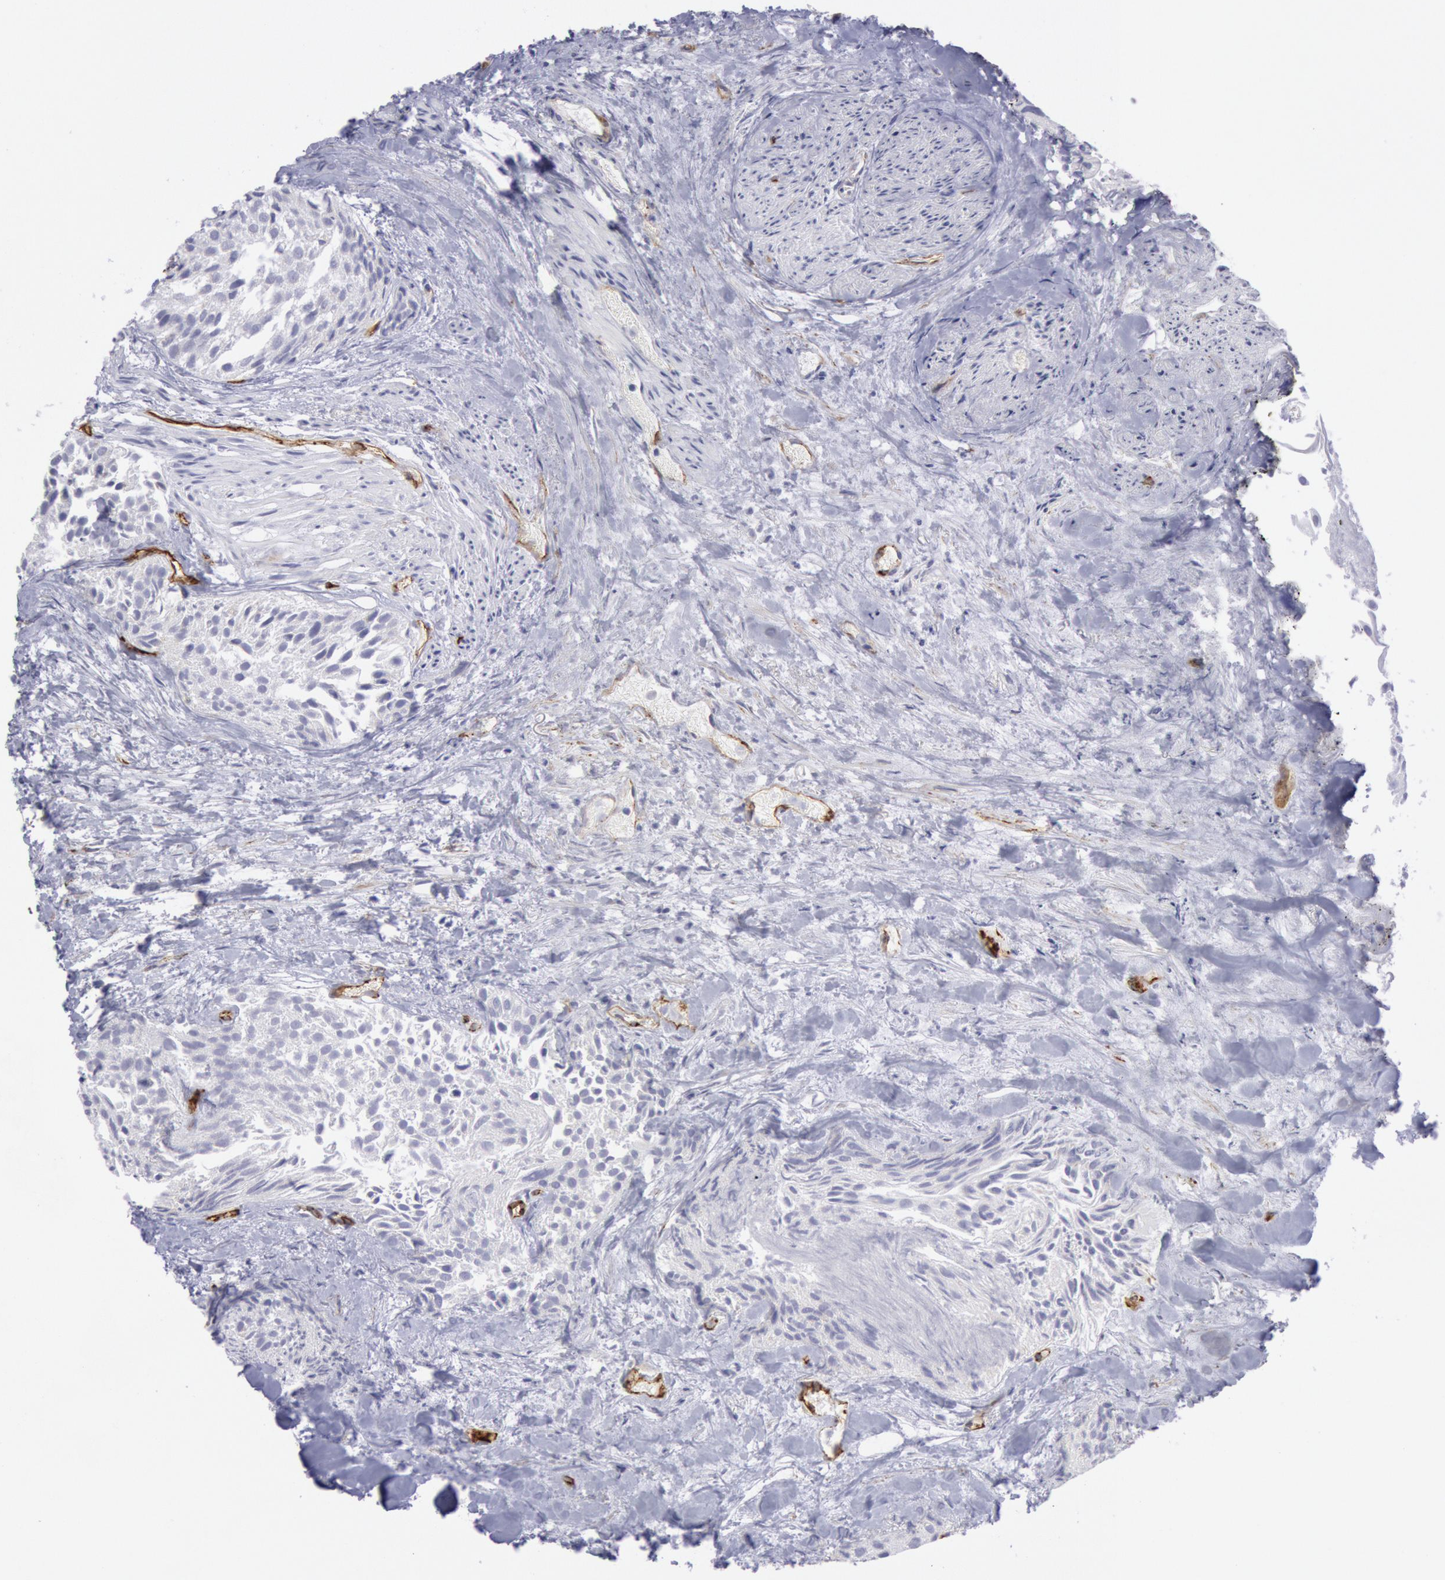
{"staining": {"intensity": "negative", "quantity": "none", "location": "none"}, "tissue": "urothelial cancer", "cell_type": "Tumor cells", "image_type": "cancer", "snomed": [{"axis": "morphology", "description": "Urothelial carcinoma, High grade"}, {"axis": "topography", "description": "Urinary bladder"}], "caption": "An immunohistochemistry histopathology image of urothelial cancer is shown. There is no staining in tumor cells of urothelial cancer.", "gene": "CDH13", "patient": {"sex": "female", "age": 78}}